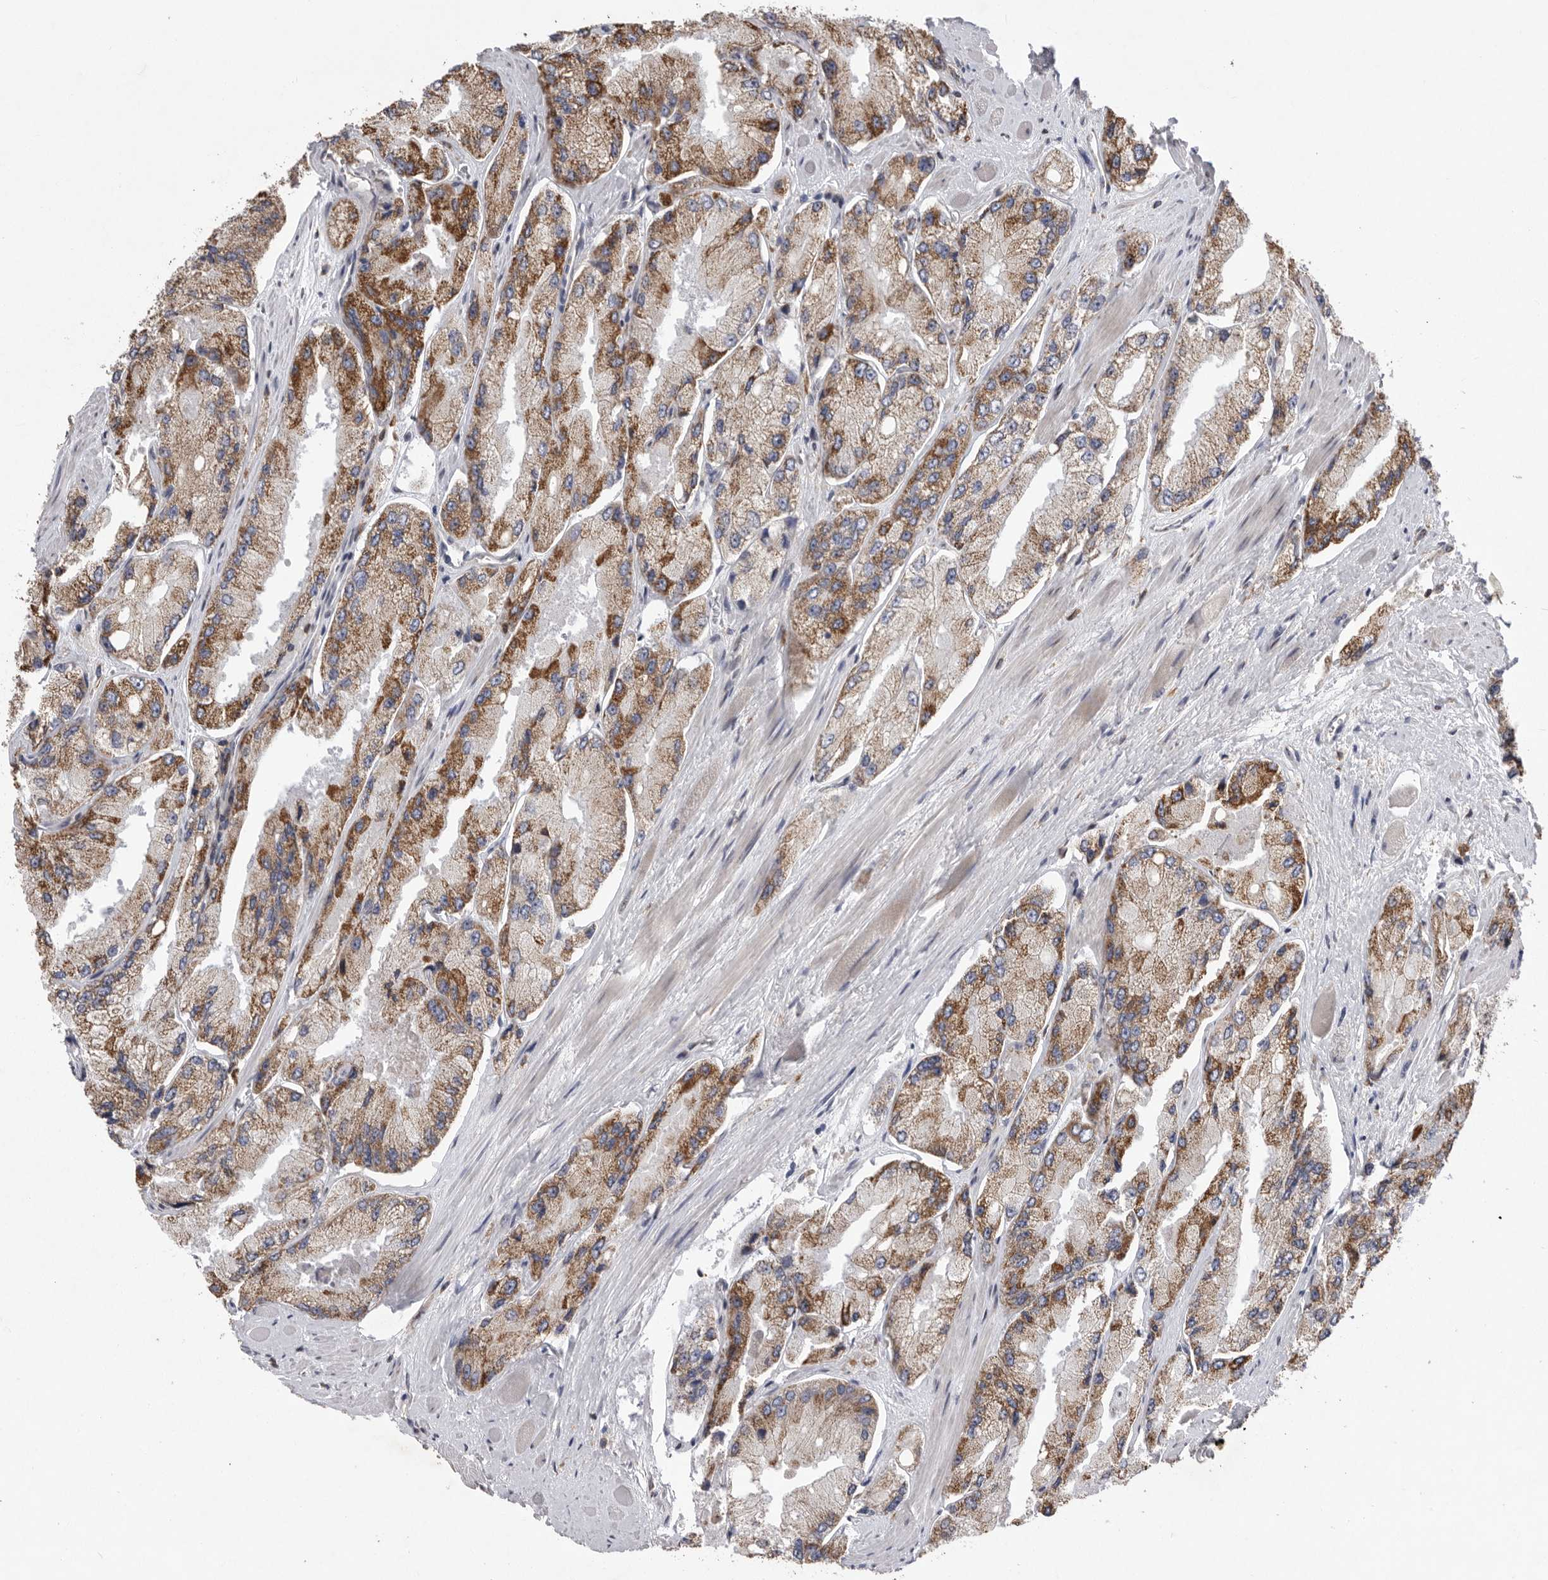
{"staining": {"intensity": "moderate", "quantity": ">75%", "location": "cytoplasmic/membranous"}, "tissue": "prostate cancer", "cell_type": "Tumor cells", "image_type": "cancer", "snomed": [{"axis": "morphology", "description": "Adenocarcinoma, High grade"}, {"axis": "topography", "description": "Prostate"}], "caption": "Prostate cancer was stained to show a protein in brown. There is medium levels of moderate cytoplasmic/membranous expression in approximately >75% of tumor cells. (Brightfield microscopy of DAB IHC at high magnification).", "gene": "MPZL1", "patient": {"sex": "male", "age": 58}}